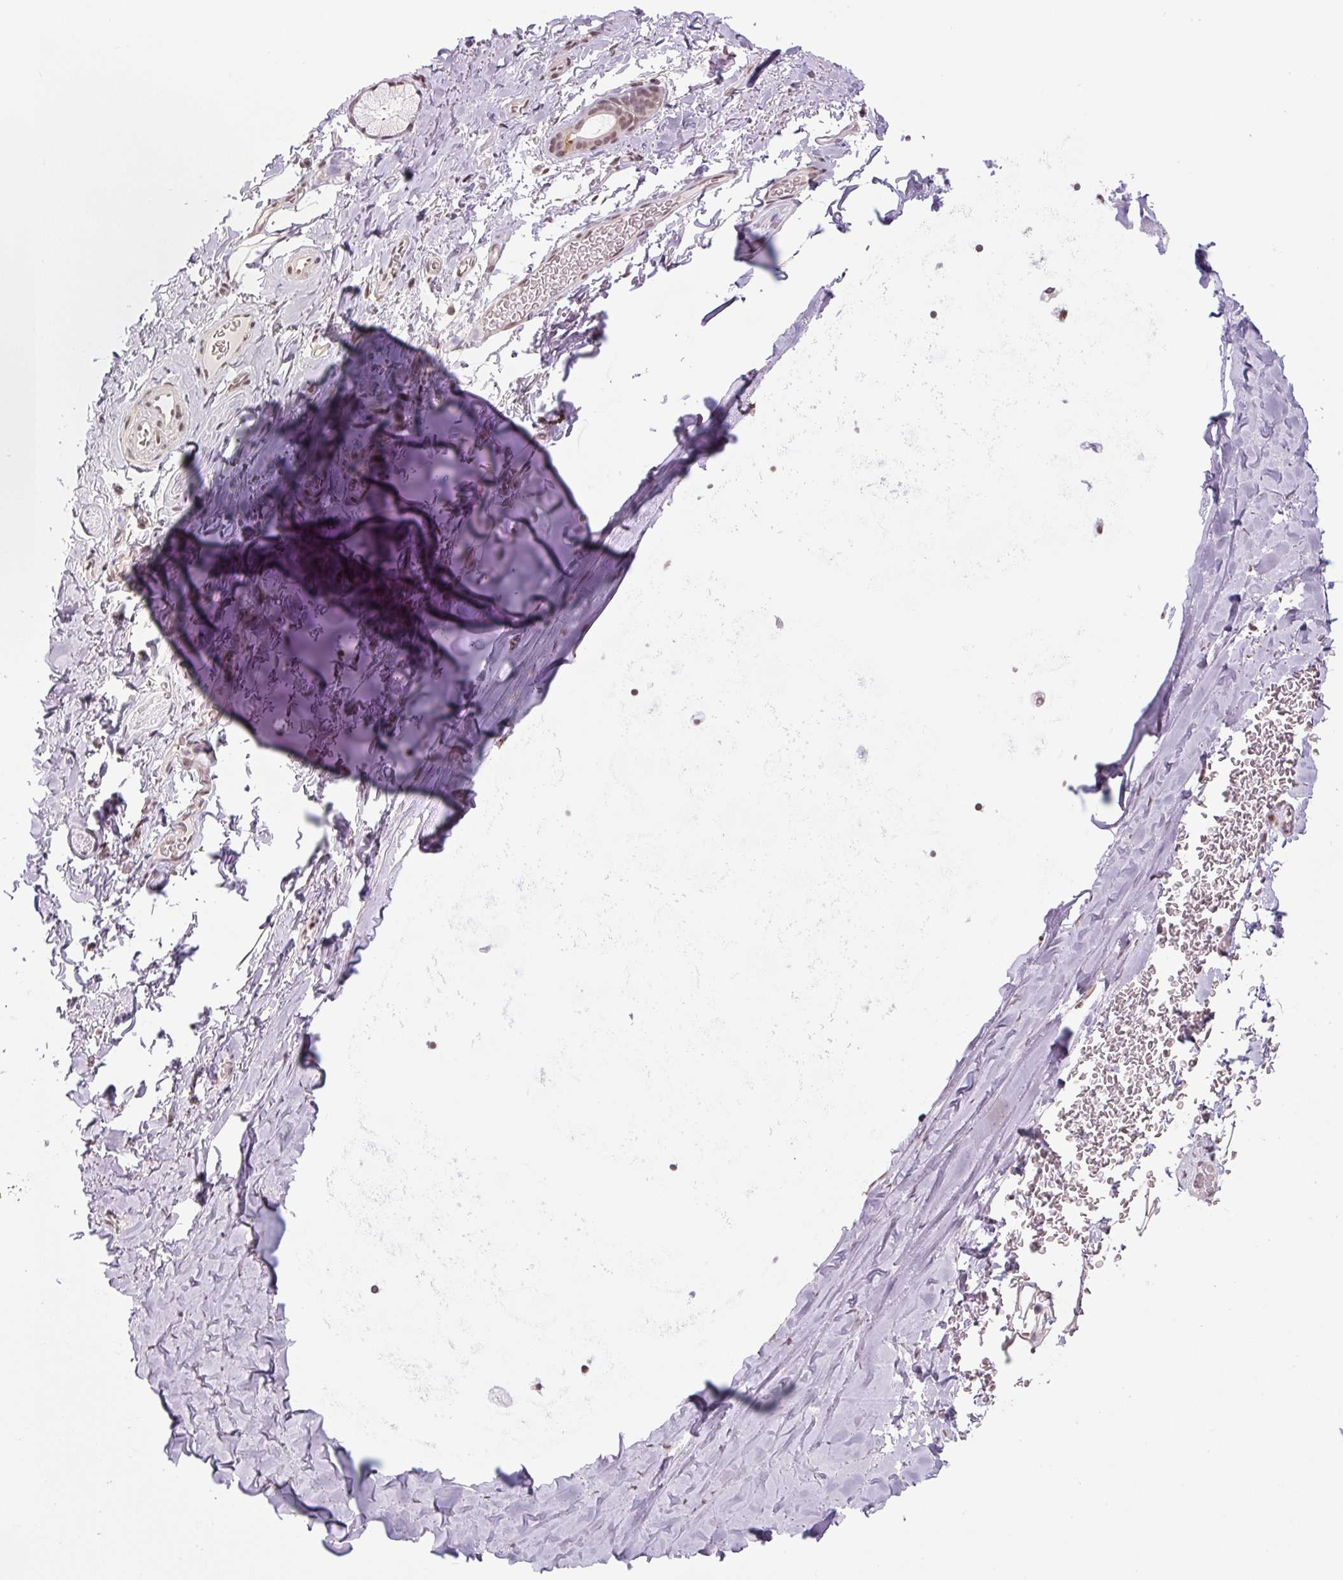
{"staining": {"intensity": "negative", "quantity": "none", "location": "none"}, "tissue": "adipose tissue", "cell_type": "Adipocytes", "image_type": "normal", "snomed": [{"axis": "morphology", "description": "Normal tissue, NOS"}, {"axis": "topography", "description": "Cartilage tissue"}, {"axis": "topography", "description": "Bronchus"}, {"axis": "topography", "description": "Peripheral nerve tissue"}], "caption": "An immunohistochemistry histopathology image of benign adipose tissue is shown. There is no staining in adipocytes of adipose tissue. (IHC, brightfield microscopy, high magnification).", "gene": "TCFL5", "patient": {"sex": "male", "age": 67}}